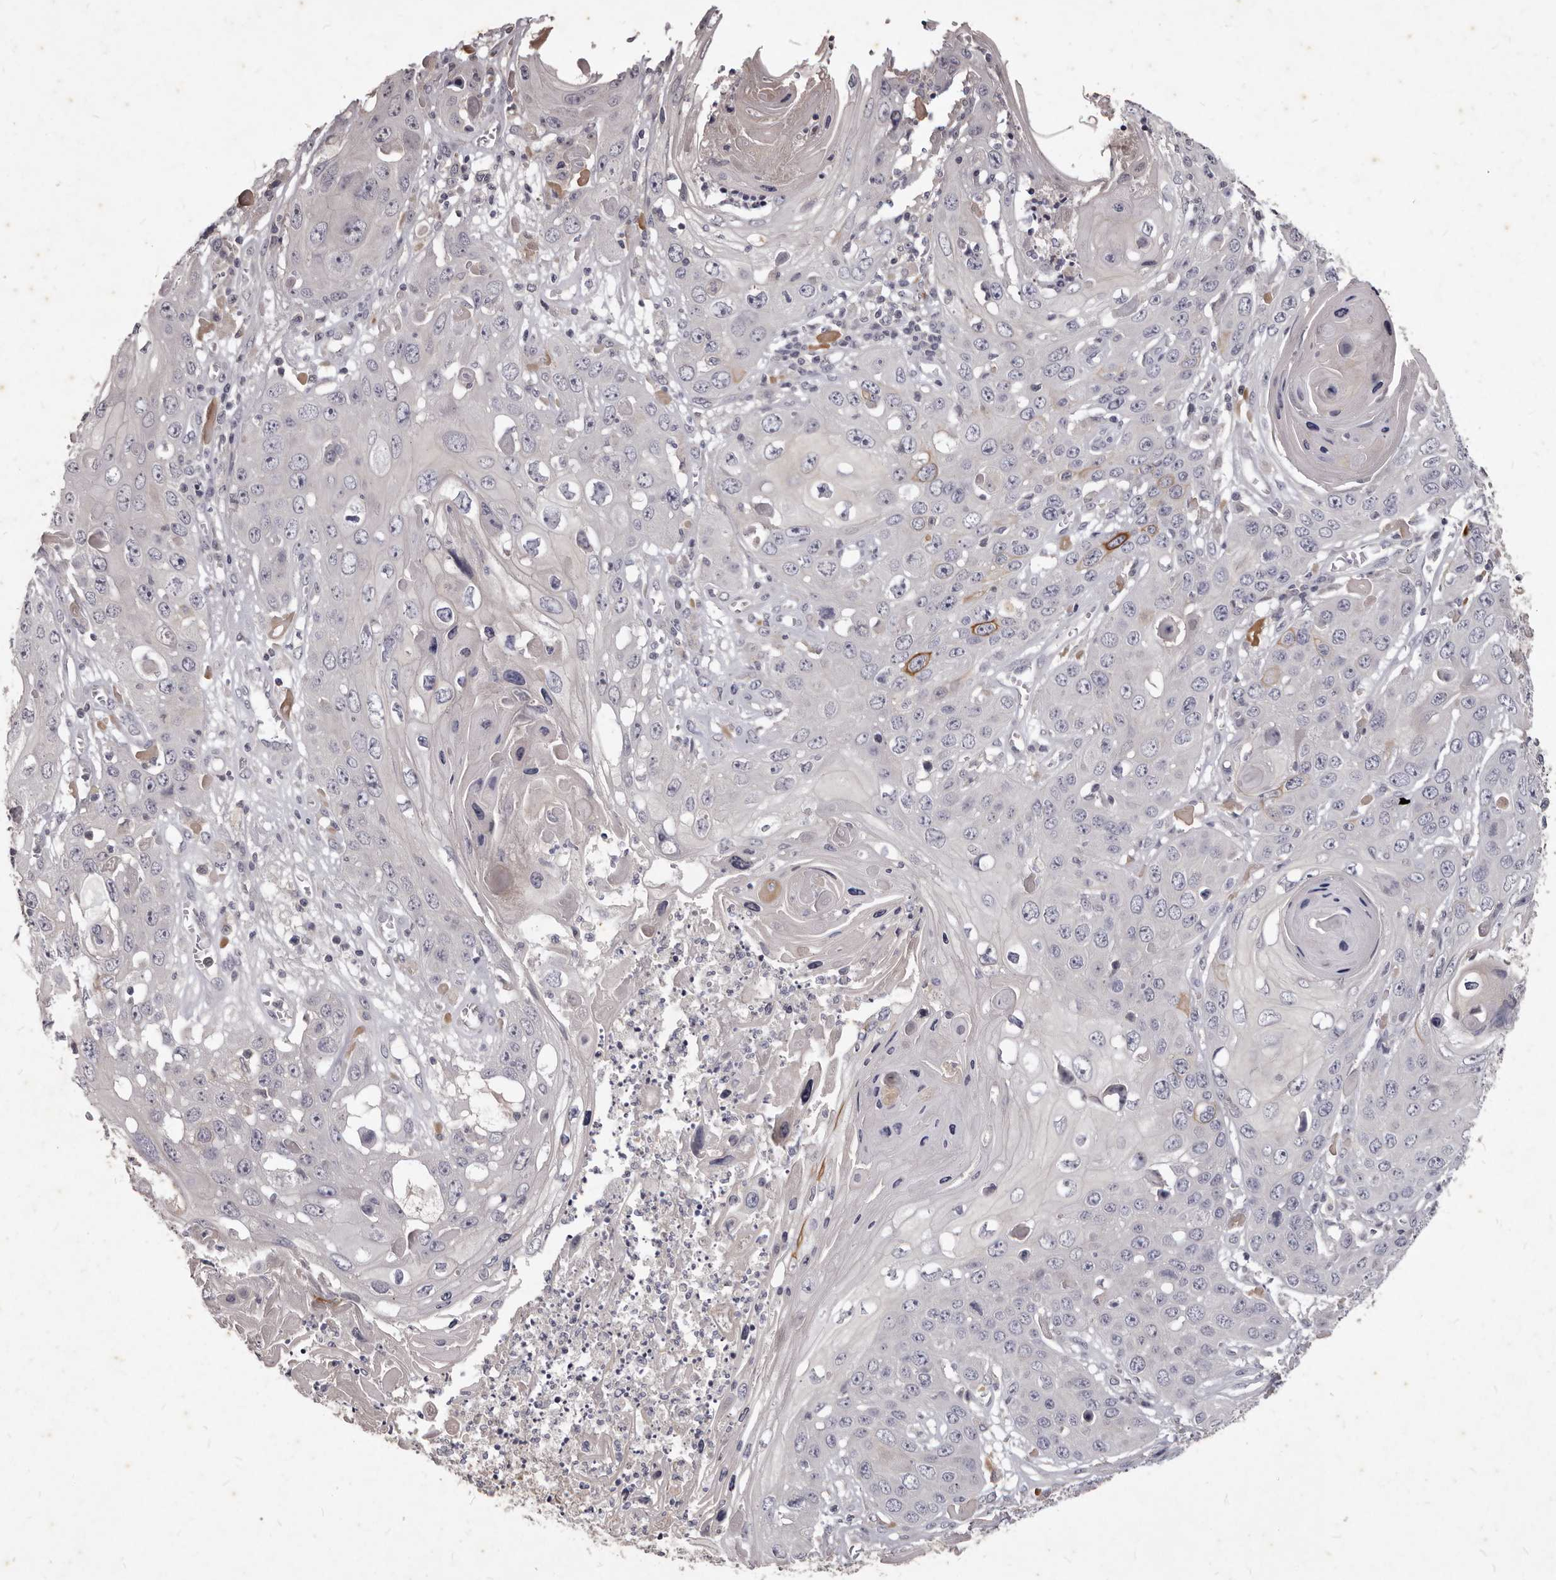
{"staining": {"intensity": "moderate", "quantity": "<25%", "location": "cytoplasmic/membranous"}, "tissue": "skin cancer", "cell_type": "Tumor cells", "image_type": "cancer", "snomed": [{"axis": "morphology", "description": "Squamous cell carcinoma, NOS"}, {"axis": "topography", "description": "Skin"}], "caption": "IHC histopathology image of human skin squamous cell carcinoma stained for a protein (brown), which shows low levels of moderate cytoplasmic/membranous staining in approximately <25% of tumor cells.", "gene": "GPRC5C", "patient": {"sex": "male", "age": 55}}